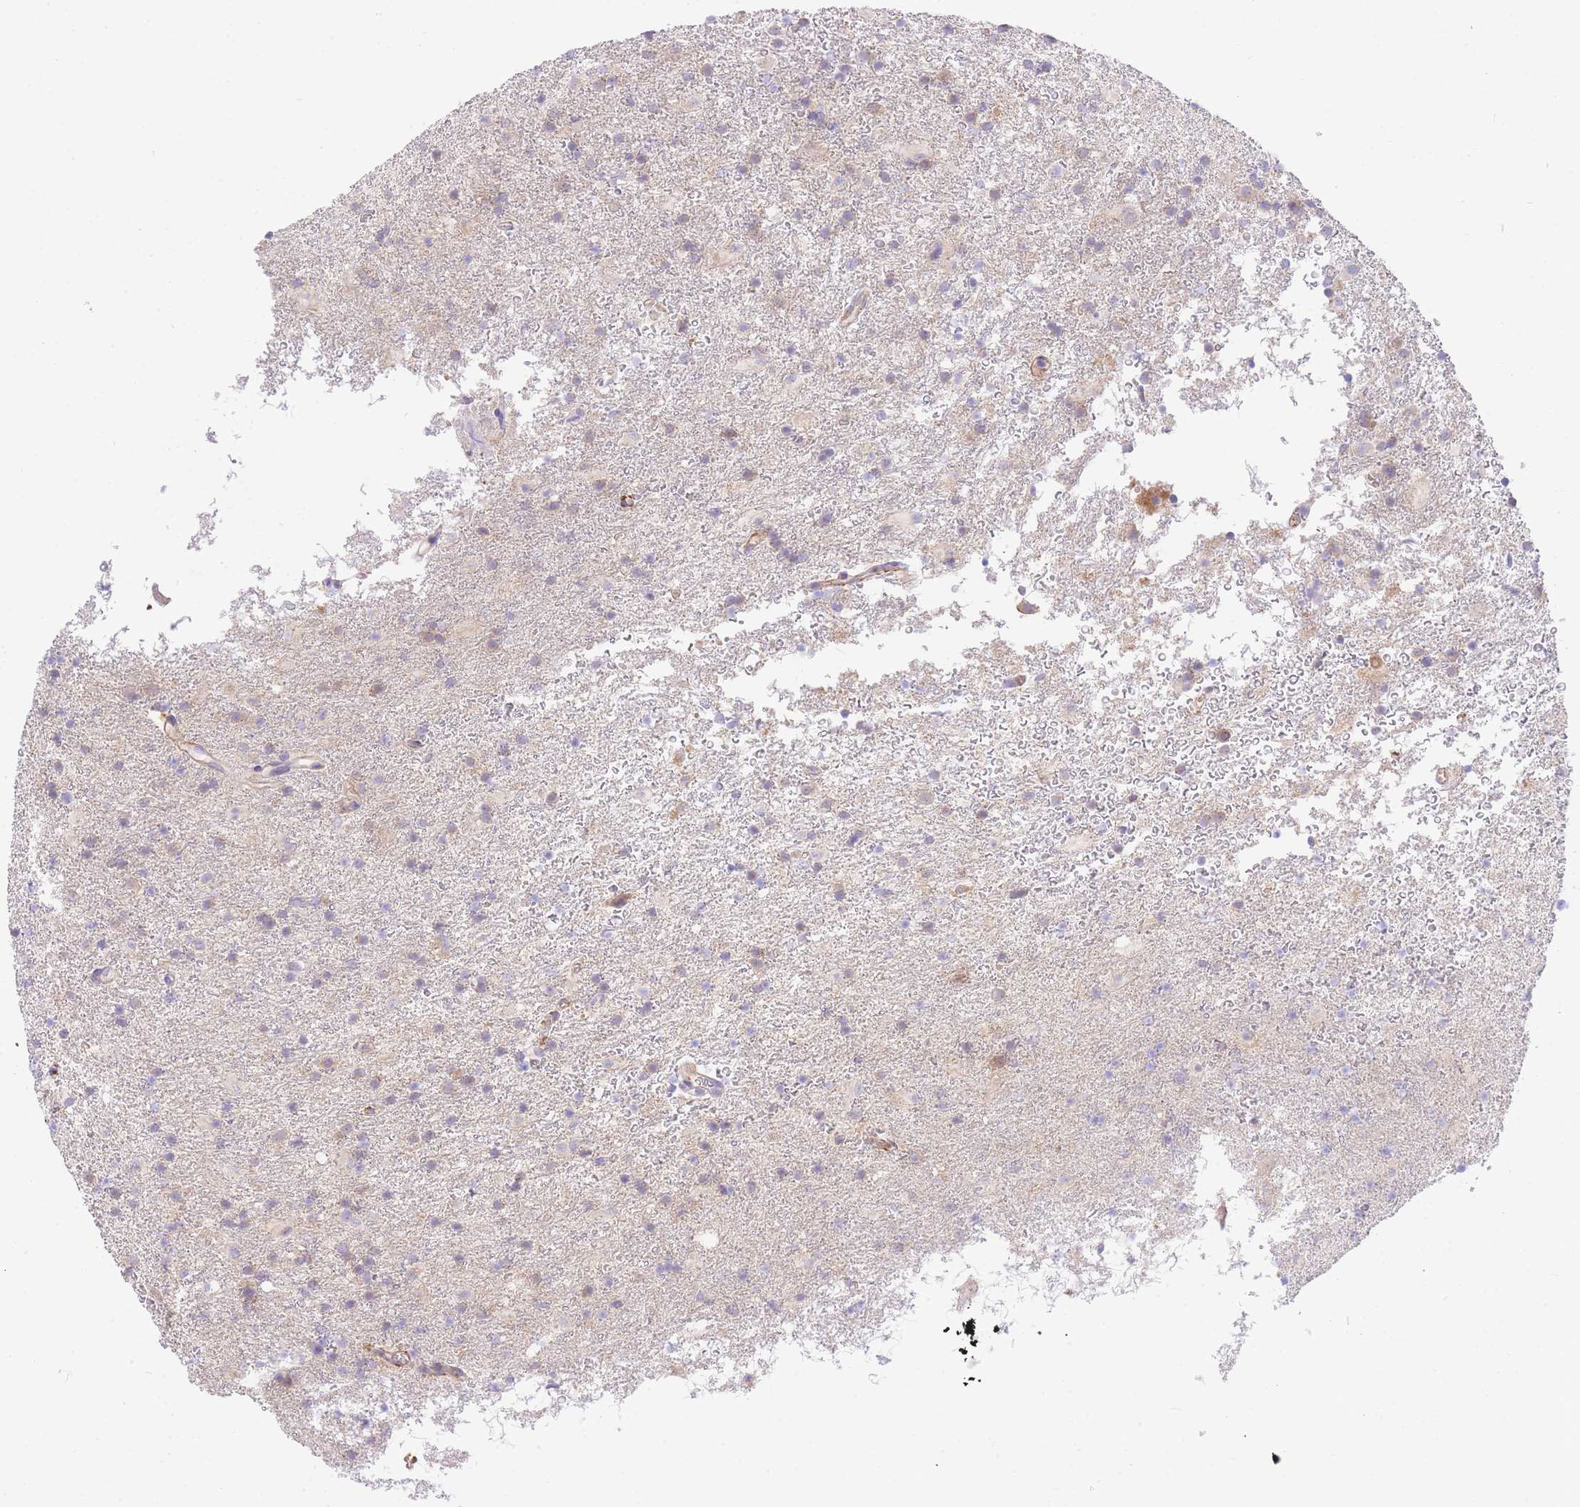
{"staining": {"intensity": "negative", "quantity": "none", "location": "none"}, "tissue": "glioma", "cell_type": "Tumor cells", "image_type": "cancer", "snomed": [{"axis": "morphology", "description": "Glioma, malignant, Low grade"}, {"axis": "topography", "description": "Brain"}], "caption": "Human glioma stained for a protein using IHC demonstrates no expression in tumor cells.", "gene": "LIPH", "patient": {"sex": "male", "age": 65}}